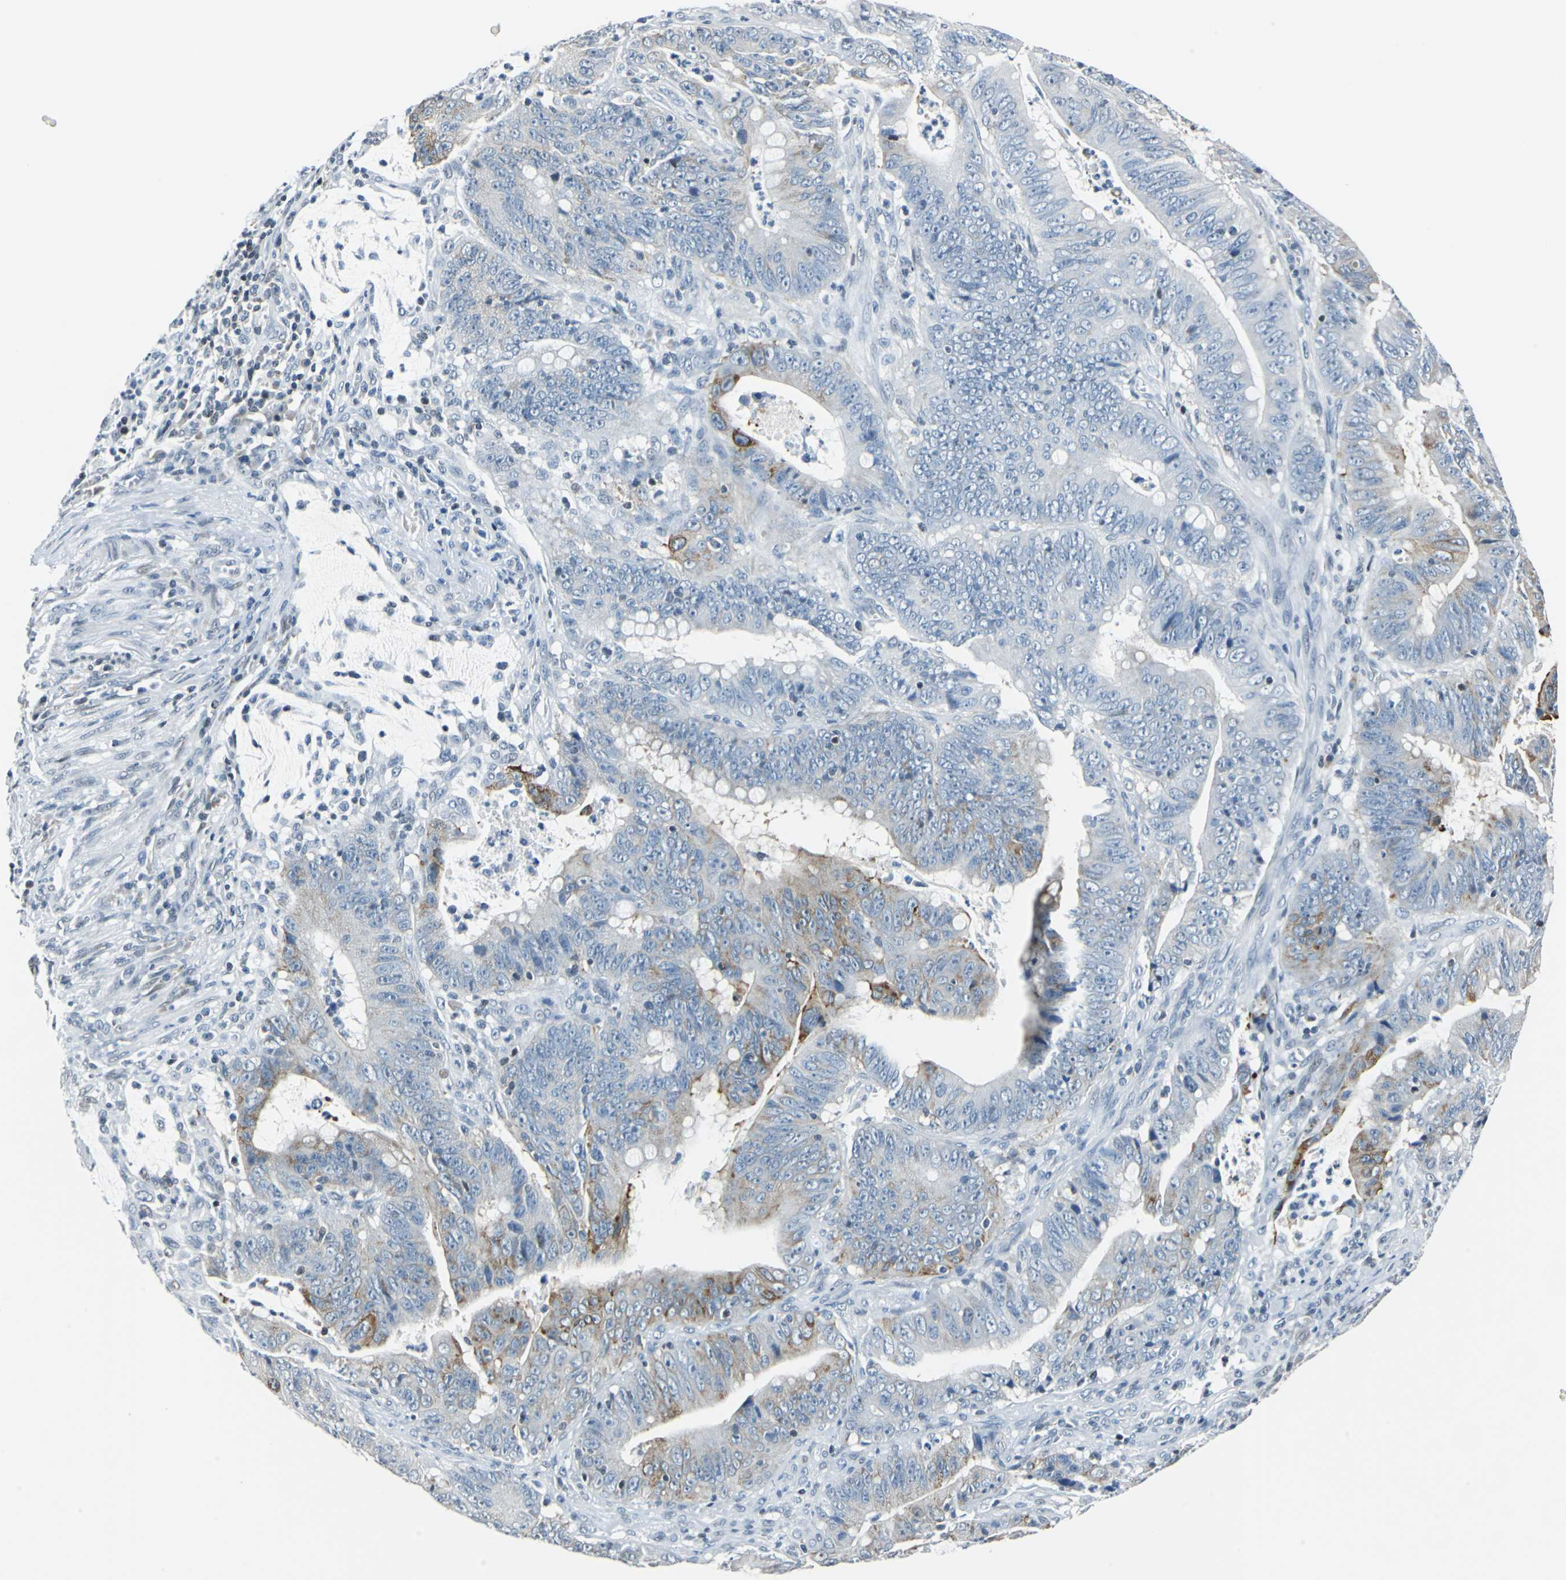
{"staining": {"intensity": "moderate", "quantity": "<25%", "location": "cytoplasmic/membranous"}, "tissue": "colorectal cancer", "cell_type": "Tumor cells", "image_type": "cancer", "snomed": [{"axis": "morphology", "description": "Adenocarcinoma, NOS"}, {"axis": "topography", "description": "Colon"}], "caption": "This is an image of IHC staining of colorectal cancer (adenocarcinoma), which shows moderate expression in the cytoplasmic/membranous of tumor cells.", "gene": "HCFC2", "patient": {"sex": "male", "age": 45}}